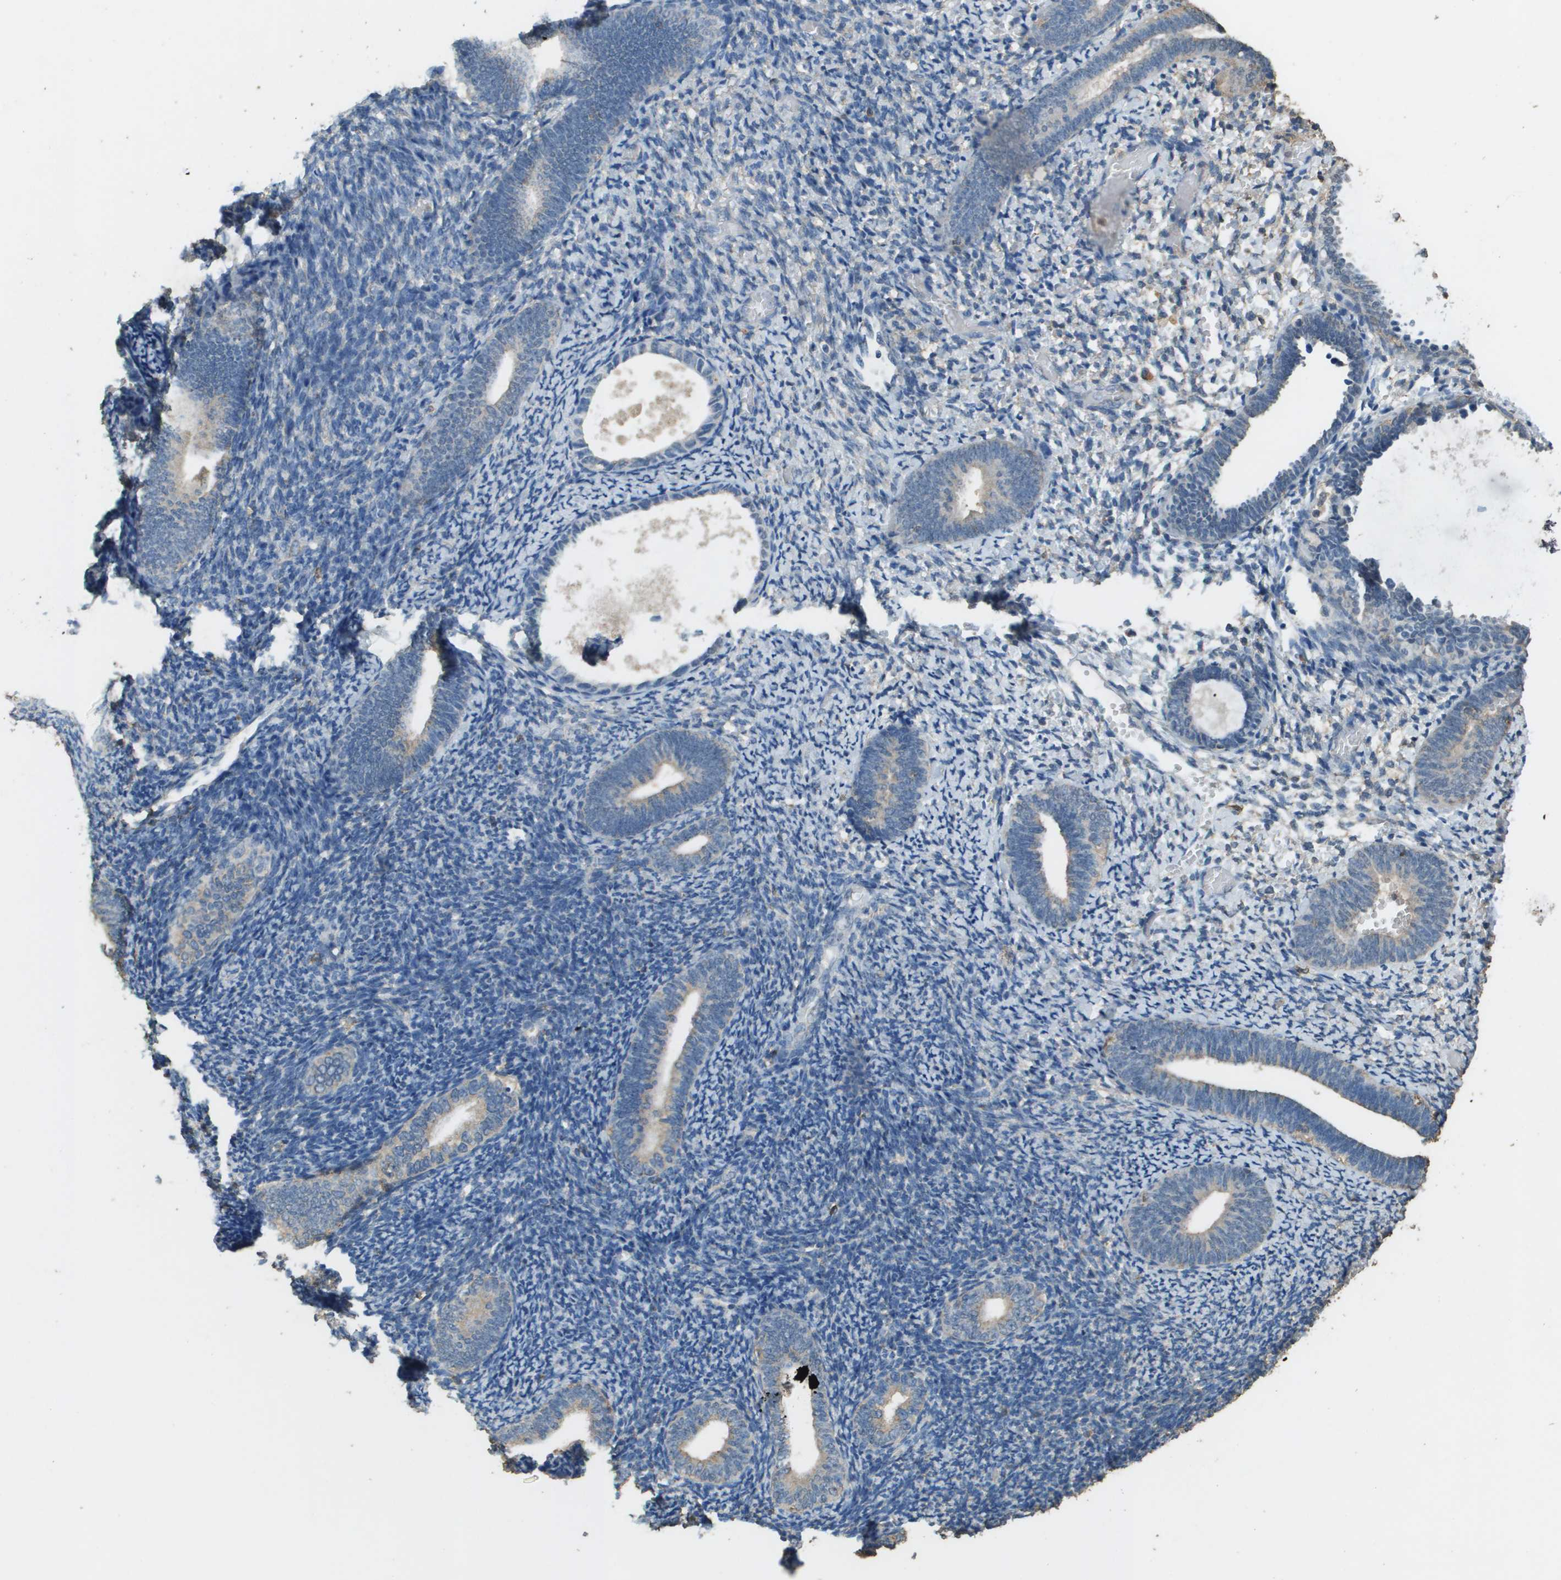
{"staining": {"intensity": "negative", "quantity": "none", "location": "none"}, "tissue": "endometrium", "cell_type": "Cells in endometrial stroma", "image_type": "normal", "snomed": [{"axis": "morphology", "description": "Normal tissue, NOS"}, {"axis": "topography", "description": "Endometrium"}], "caption": "A photomicrograph of endometrium stained for a protein displays no brown staining in cells in endometrial stroma.", "gene": "MS4A7", "patient": {"sex": "female", "age": 66}}